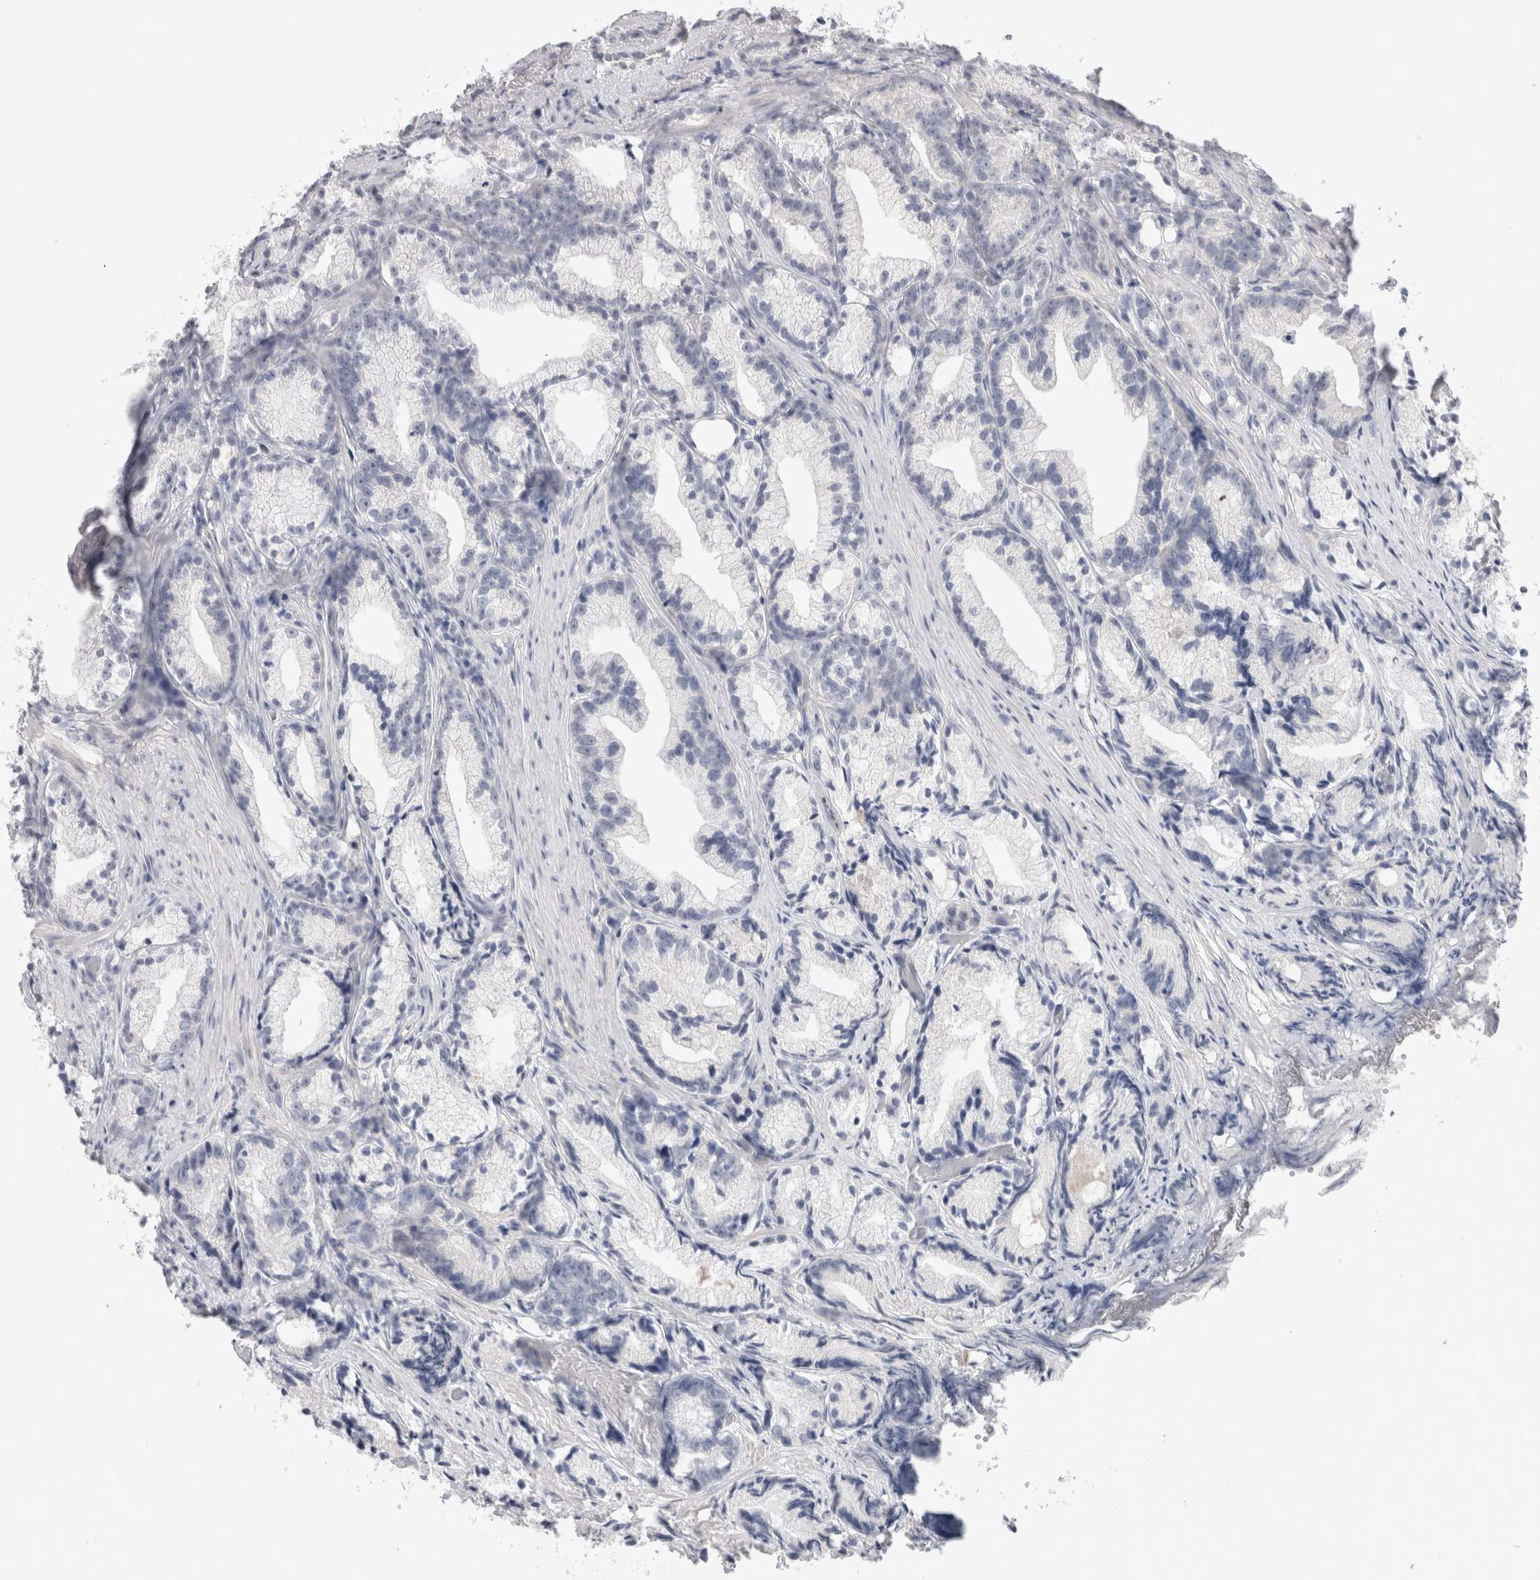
{"staining": {"intensity": "negative", "quantity": "none", "location": "none"}, "tissue": "prostate cancer", "cell_type": "Tumor cells", "image_type": "cancer", "snomed": [{"axis": "morphology", "description": "Adenocarcinoma, Low grade"}, {"axis": "topography", "description": "Prostate"}], "caption": "Immunohistochemical staining of human prostate cancer (adenocarcinoma (low-grade)) displays no significant staining in tumor cells.", "gene": "AFP", "patient": {"sex": "male", "age": 89}}